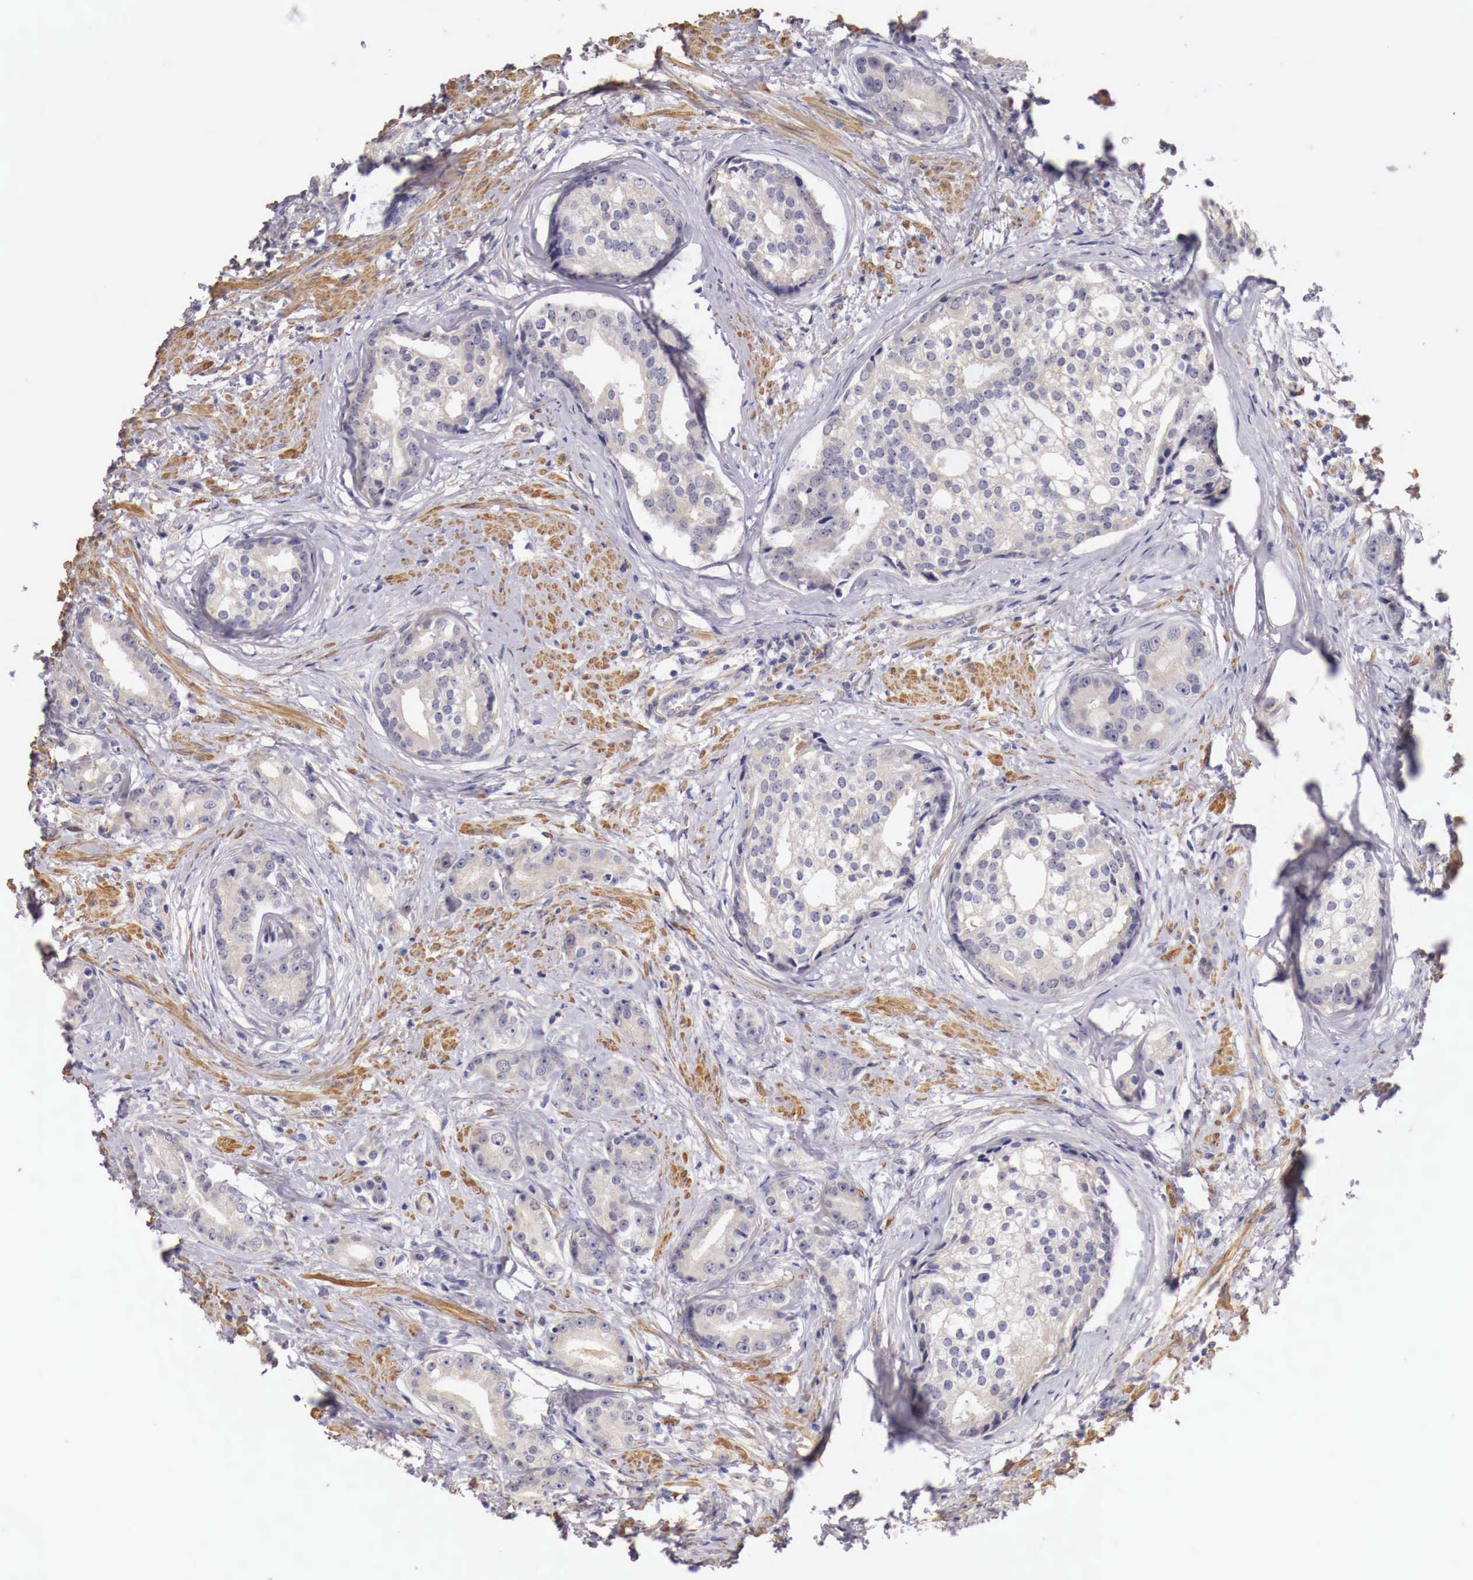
{"staining": {"intensity": "negative", "quantity": "none", "location": "none"}, "tissue": "prostate cancer", "cell_type": "Tumor cells", "image_type": "cancer", "snomed": [{"axis": "morphology", "description": "Adenocarcinoma, Medium grade"}, {"axis": "topography", "description": "Prostate"}], "caption": "An immunohistochemistry photomicrograph of prostate cancer is shown. There is no staining in tumor cells of prostate cancer.", "gene": "ENOX2", "patient": {"sex": "male", "age": 59}}